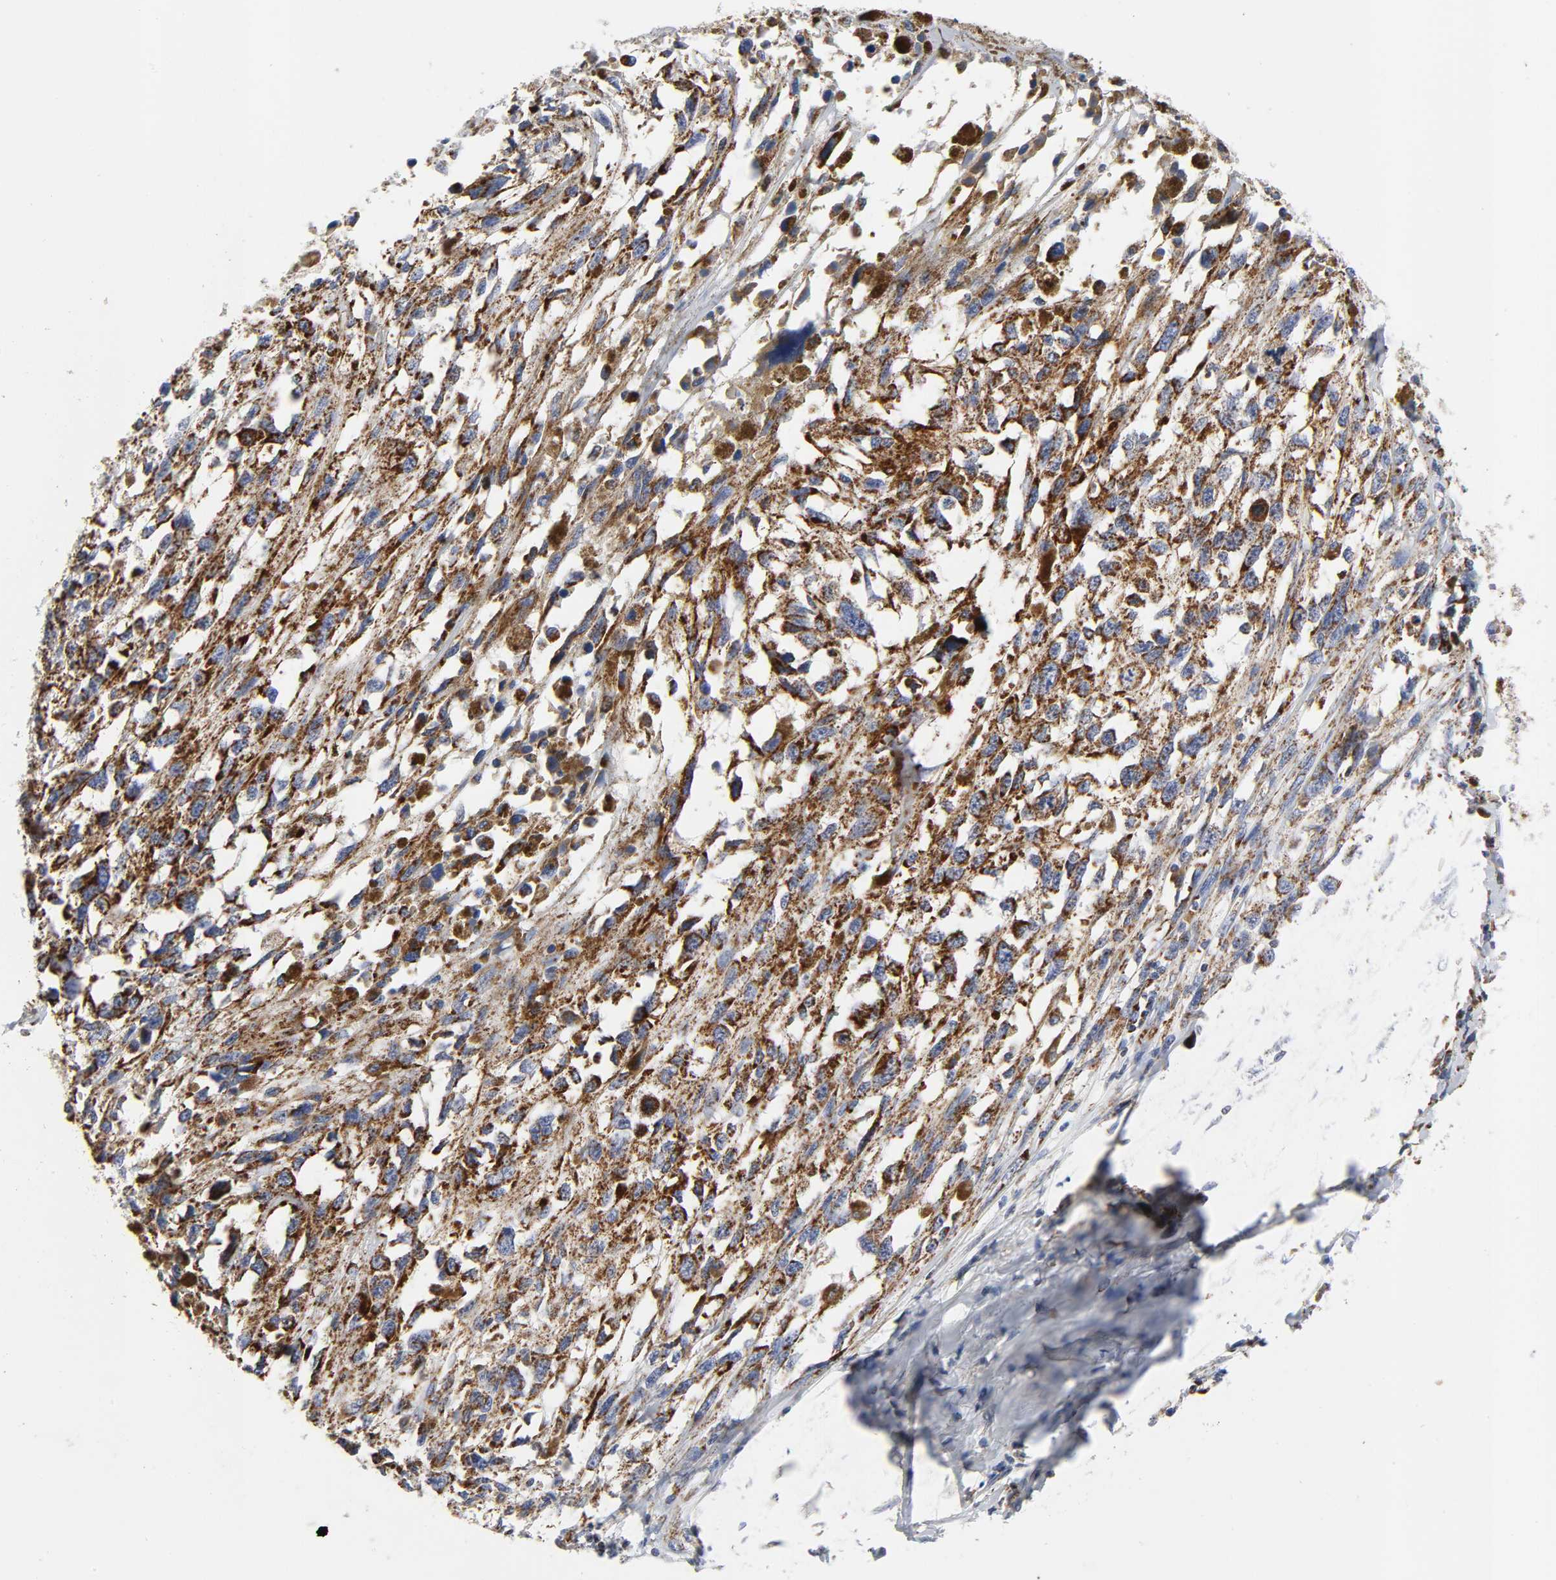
{"staining": {"intensity": "strong", "quantity": ">75%", "location": "cytoplasmic/membranous"}, "tissue": "melanoma", "cell_type": "Tumor cells", "image_type": "cancer", "snomed": [{"axis": "morphology", "description": "Malignant melanoma, Metastatic site"}, {"axis": "topography", "description": "Lymph node"}], "caption": "DAB immunohistochemical staining of human melanoma displays strong cytoplasmic/membranous protein expression in approximately >75% of tumor cells. (DAB IHC with brightfield microscopy, high magnification).", "gene": "AOPEP", "patient": {"sex": "male", "age": 59}}